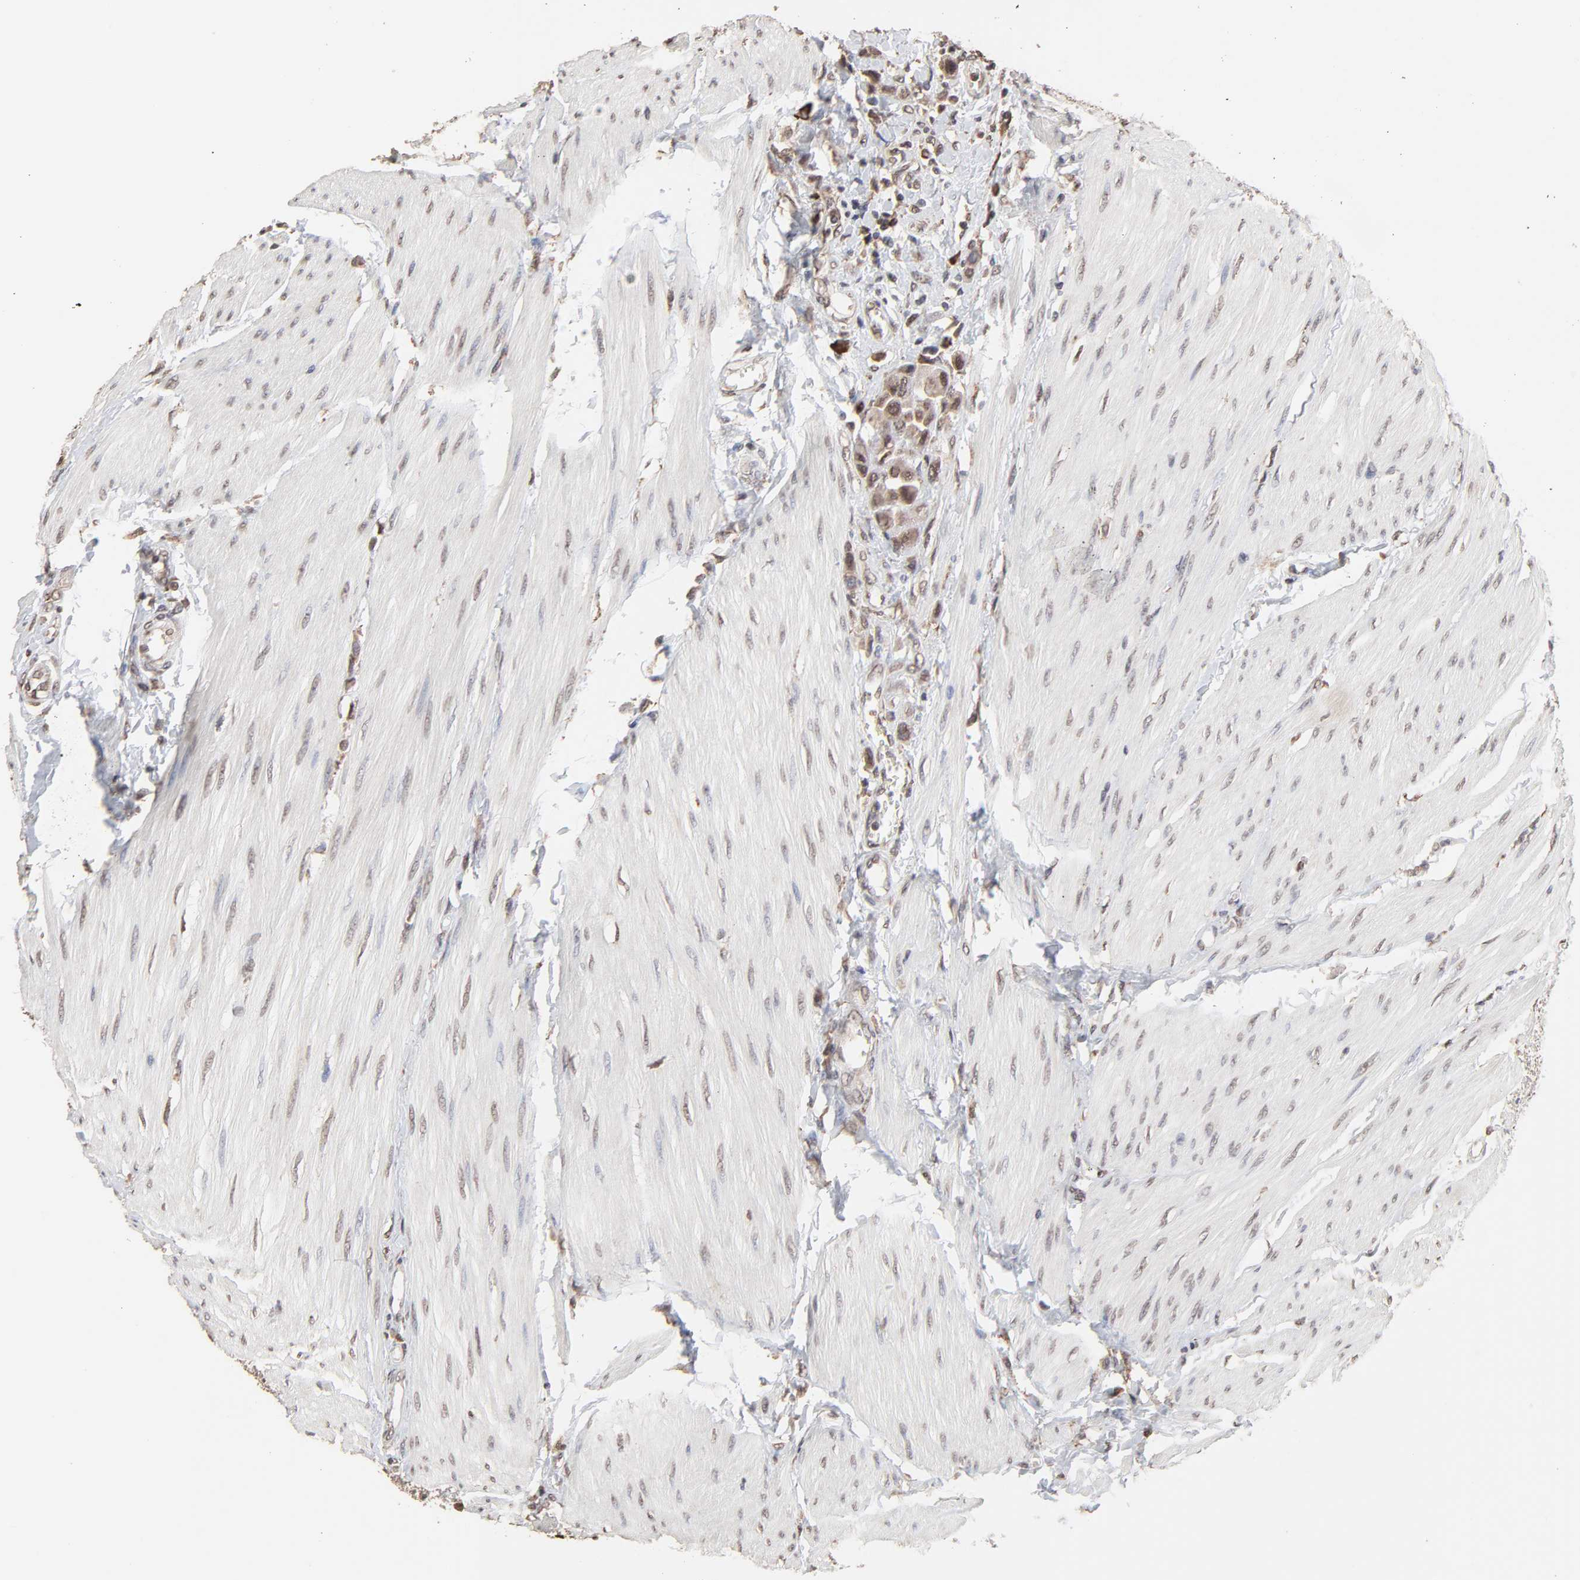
{"staining": {"intensity": "weak", "quantity": "25%-75%", "location": "cytoplasmic/membranous"}, "tissue": "urothelial cancer", "cell_type": "Tumor cells", "image_type": "cancer", "snomed": [{"axis": "morphology", "description": "Urothelial carcinoma, High grade"}, {"axis": "topography", "description": "Urinary bladder"}], "caption": "Protein expression analysis of human urothelial cancer reveals weak cytoplasmic/membranous expression in about 25%-75% of tumor cells.", "gene": "CHM", "patient": {"sex": "male", "age": 50}}